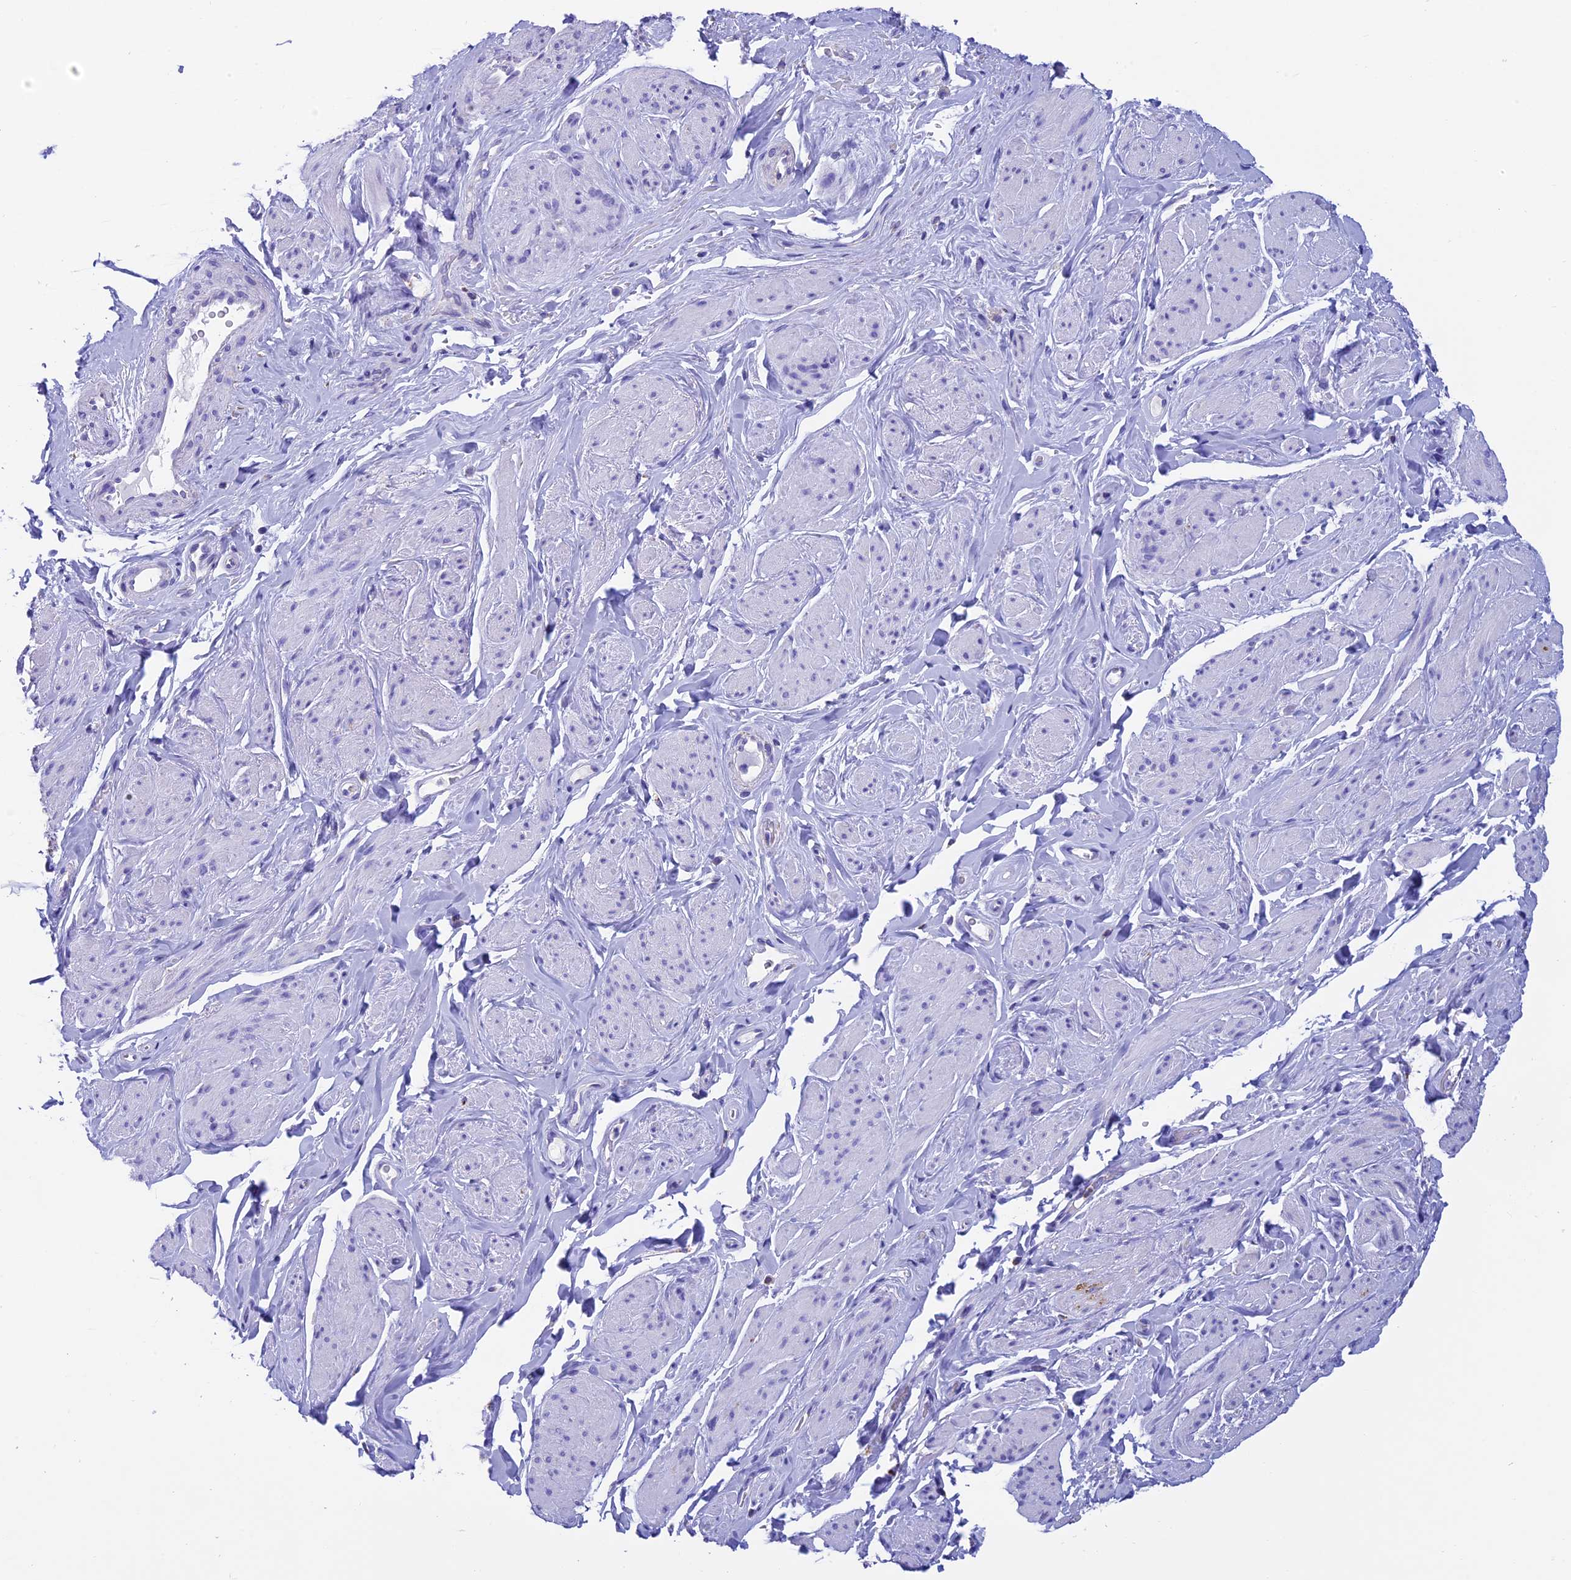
{"staining": {"intensity": "negative", "quantity": "none", "location": "none"}, "tissue": "smooth muscle", "cell_type": "Smooth muscle cells", "image_type": "normal", "snomed": [{"axis": "morphology", "description": "Normal tissue, NOS"}, {"axis": "topography", "description": "Smooth muscle"}, {"axis": "topography", "description": "Peripheral nerve tissue"}], "caption": "Smooth muscle cells show no significant expression in normal smooth muscle.", "gene": "SLC8B1", "patient": {"sex": "male", "age": 69}}